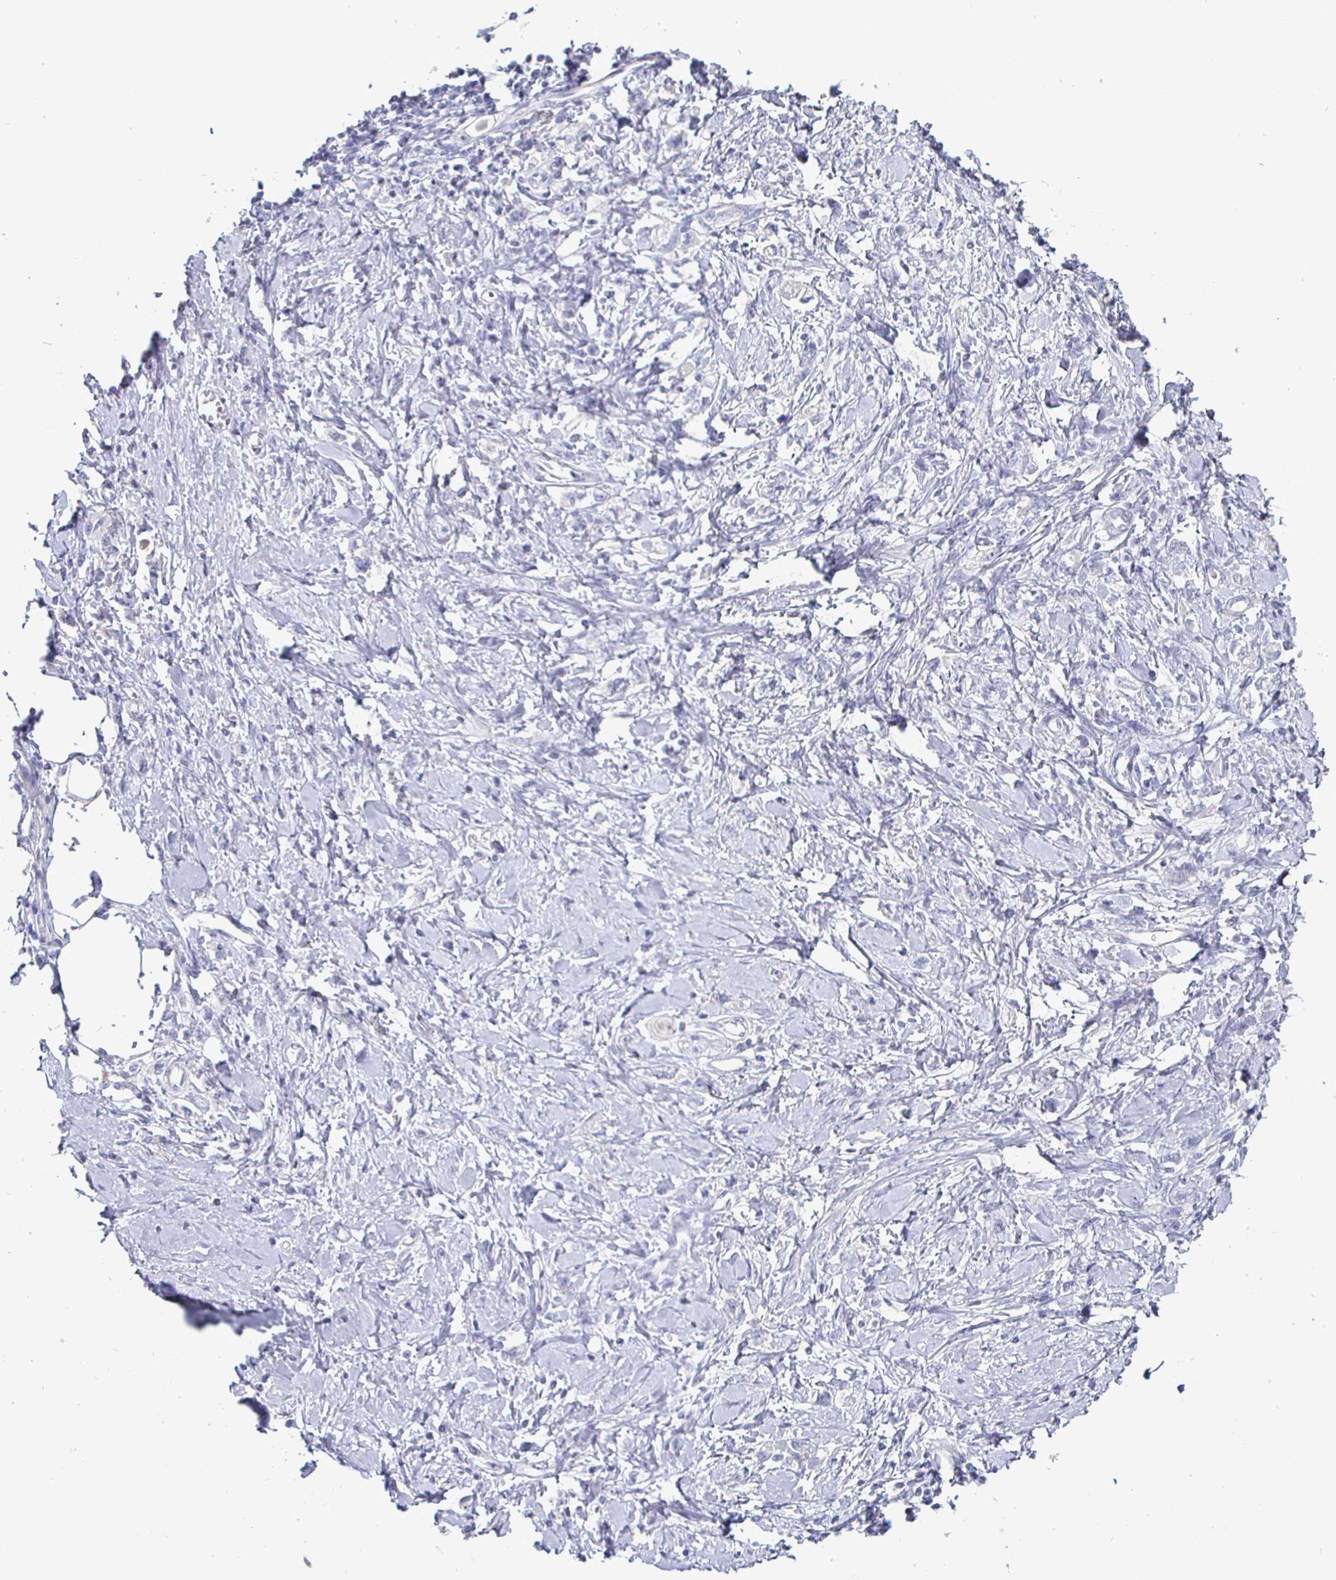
{"staining": {"intensity": "negative", "quantity": "none", "location": "none"}, "tissue": "stomach cancer", "cell_type": "Tumor cells", "image_type": "cancer", "snomed": [{"axis": "morphology", "description": "Adenocarcinoma, NOS"}, {"axis": "topography", "description": "Stomach"}], "caption": "This is an immunohistochemistry (IHC) photomicrograph of stomach cancer. There is no expression in tumor cells.", "gene": "ENPP1", "patient": {"sex": "female", "age": 76}}